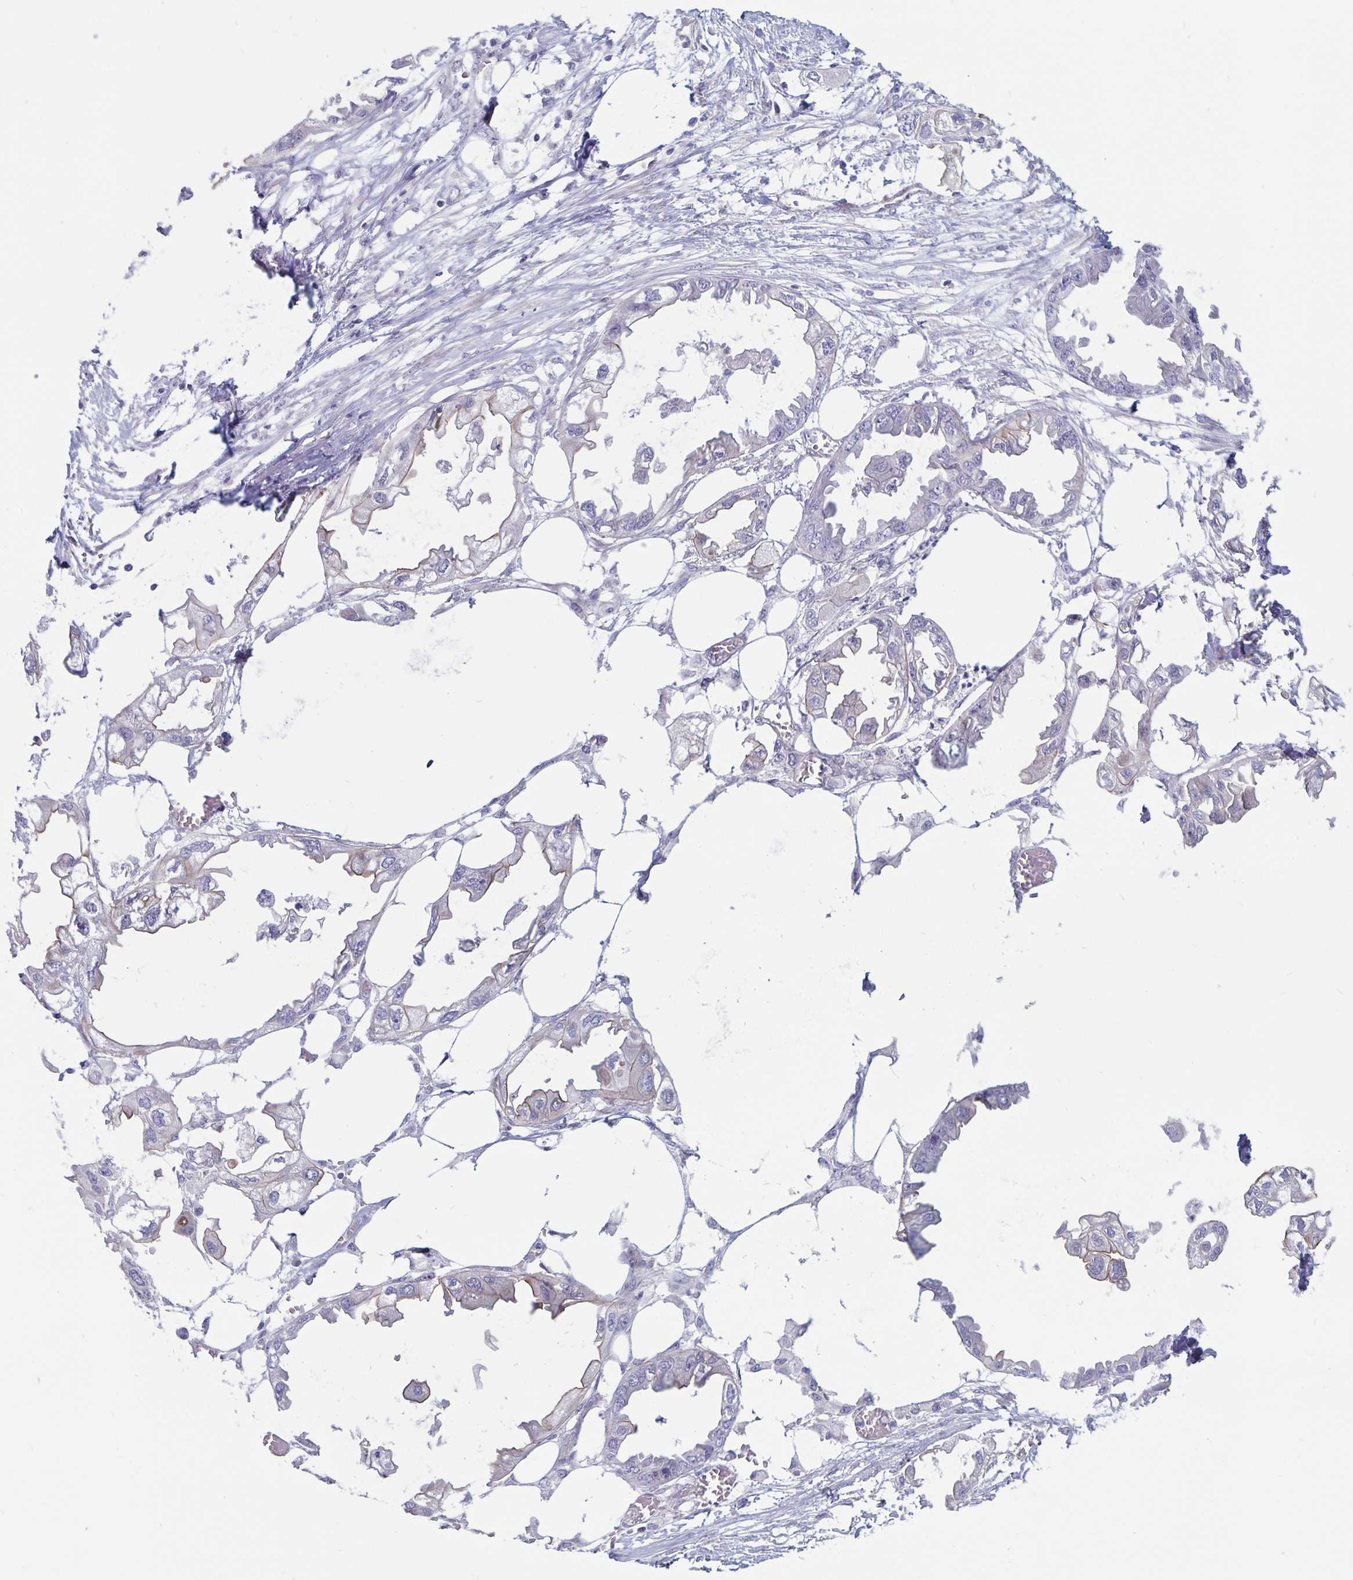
{"staining": {"intensity": "negative", "quantity": "none", "location": "none"}, "tissue": "endometrial cancer", "cell_type": "Tumor cells", "image_type": "cancer", "snomed": [{"axis": "morphology", "description": "Adenocarcinoma, NOS"}, {"axis": "morphology", "description": "Adenocarcinoma, metastatic, NOS"}, {"axis": "topography", "description": "Adipose tissue"}, {"axis": "topography", "description": "Endometrium"}], "caption": "Immunohistochemical staining of human metastatic adenocarcinoma (endometrial) shows no significant expression in tumor cells. The staining is performed using DAB (3,3'-diaminobenzidine) brown chromogen with nuclei counter-stained in using hematoxylin.", "gene": "PLCB3", "patient": {"sex": "female", "age": 67}}